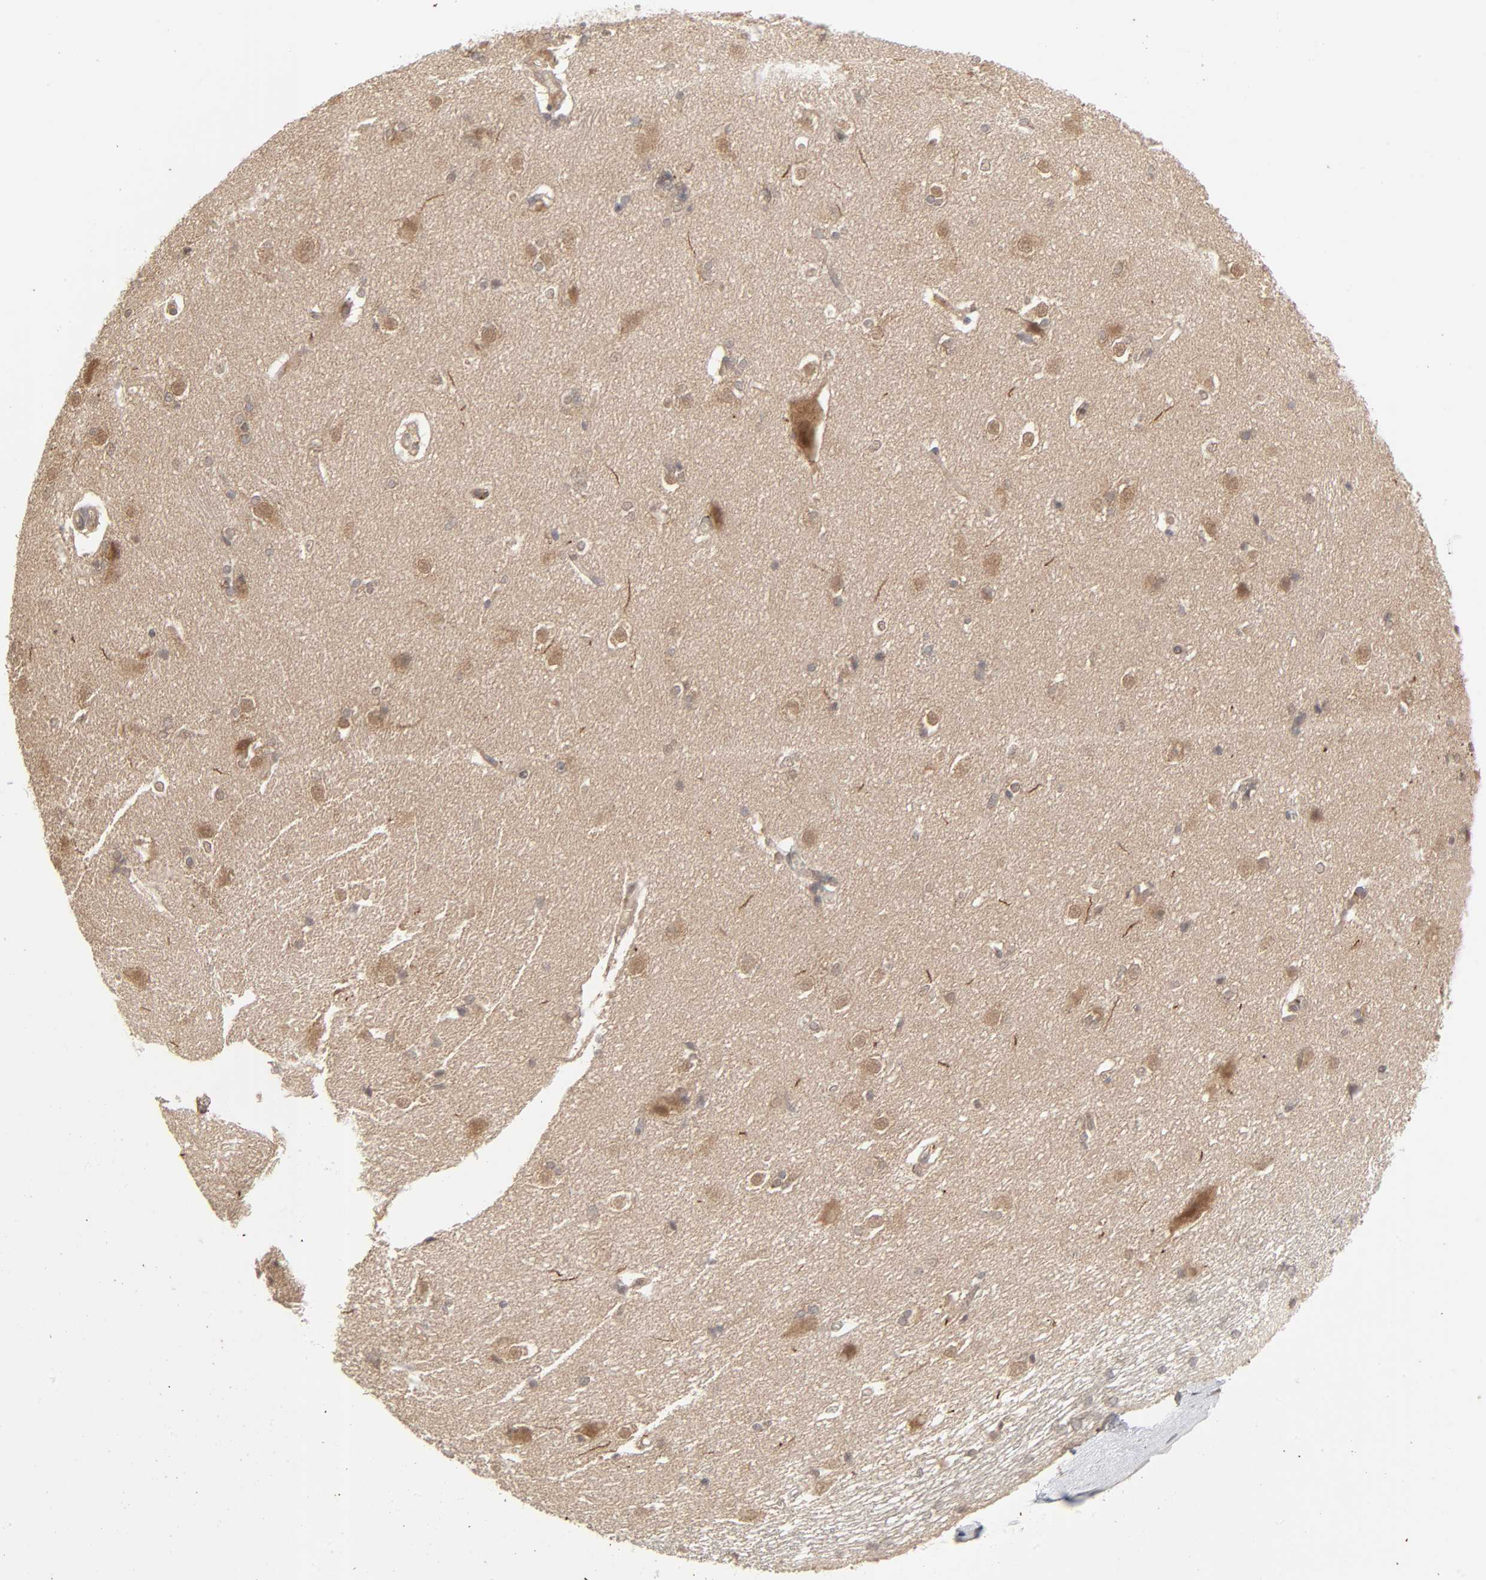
{"staining": {"intensity": "weak", "quantity": "25%-75%", "location": "cytoplasmic/membranous,nuclear"}, "tissue": "caudate", "cell_type": "Glial cells", "image_type": "normal", "snomed": [{"axis": "morphology", "description": "Normal tissue, NOS"}, {"axis": "topography", "description": "Lateral ventricle wall"}], "caption": "Protein expression analysis of unremarkable caudate demonstrates weak cytoplasmic/membranous,nuclear positivity in about 25%-75% of glial cells.", "gene": "SCFD1", "patient": {"sex": "female", "age": 19}}